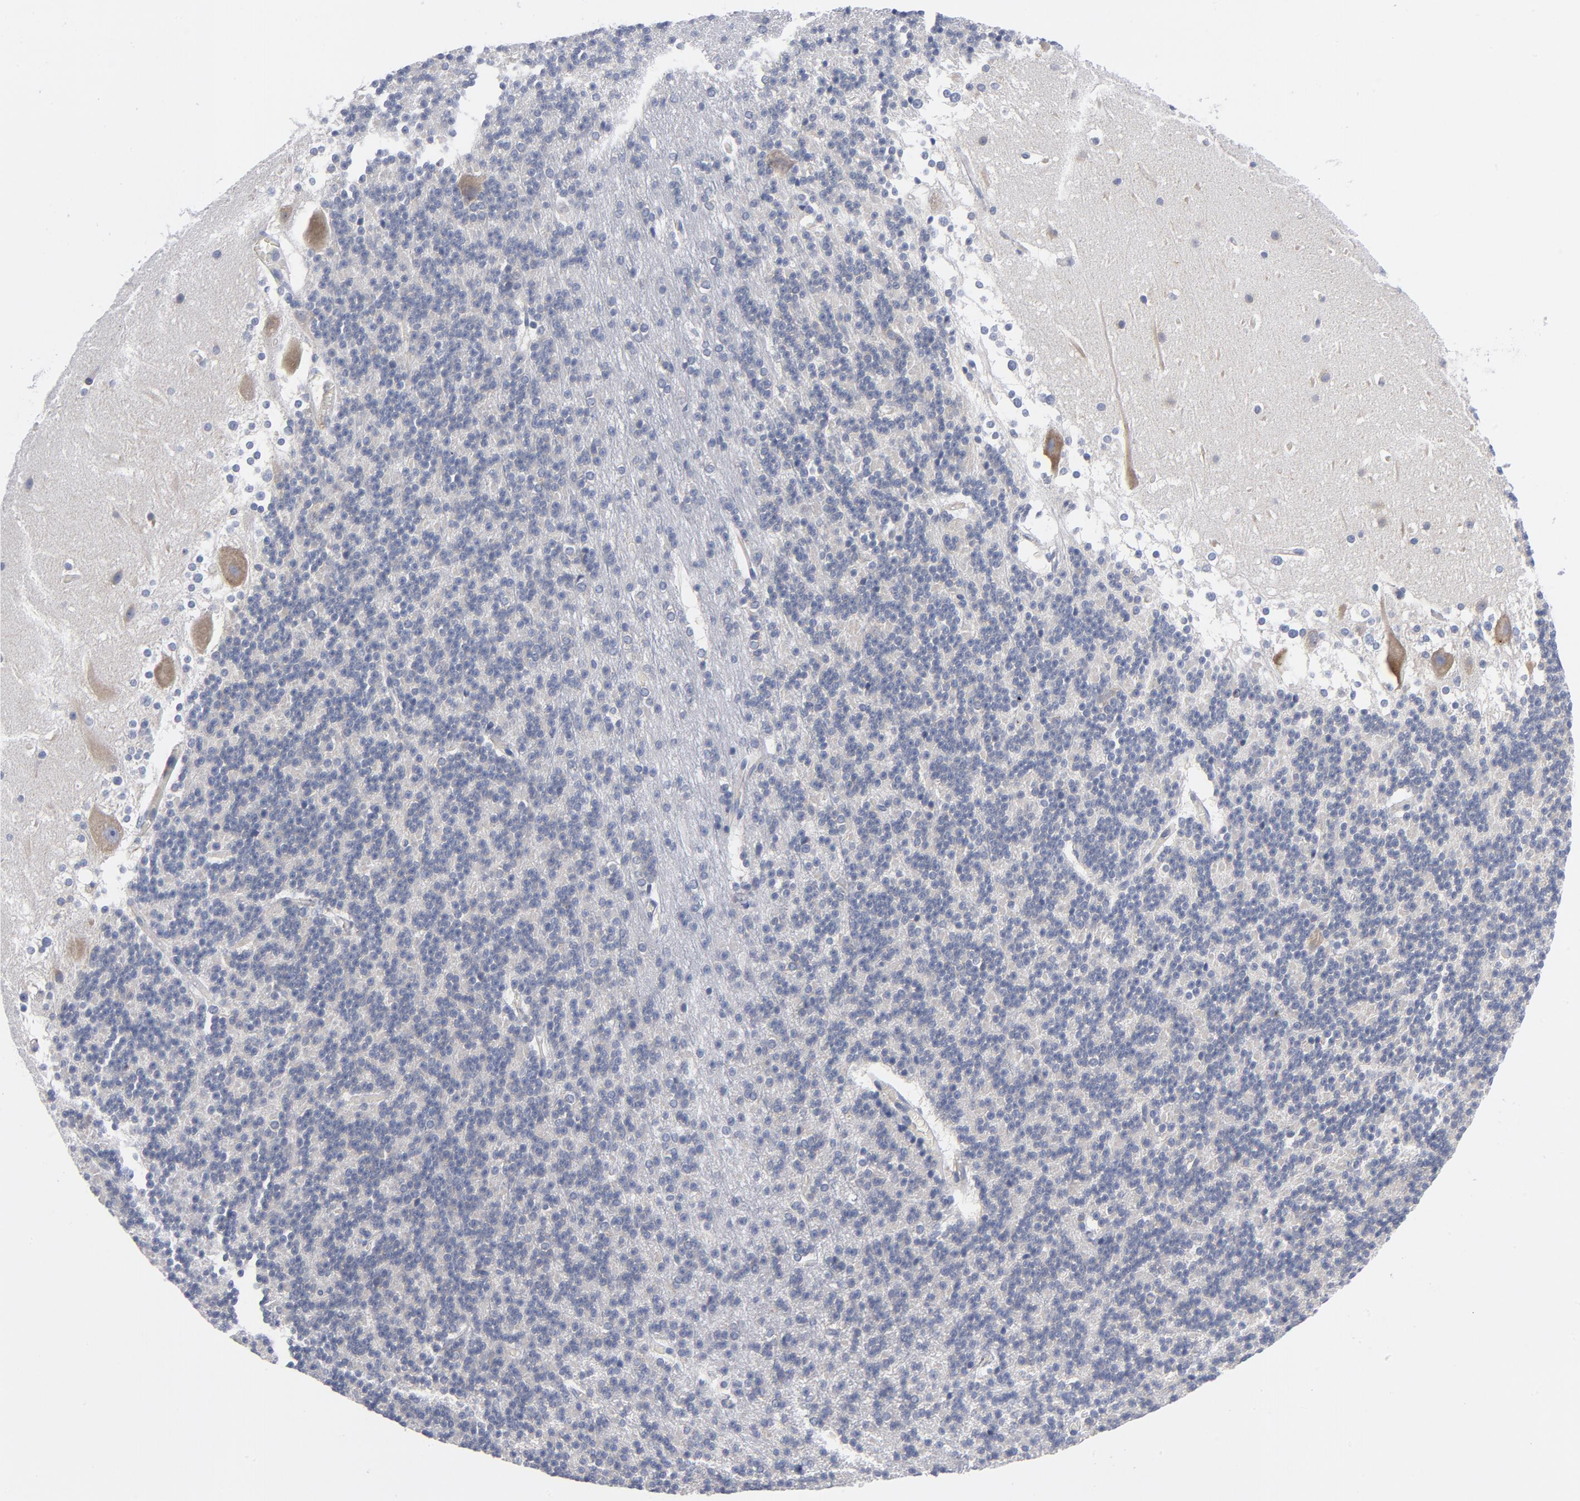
{"staining": {"intensity": "negative", "quantity": "none", "location": "none"}, "tissue": "cerebellum", "cell_type": "Cells in granular layer", "image_type": "normal", "snomed": [{"axis": "morphology", "description": "Normal tissue, NOS"}, {"axis": "topography", "description": "Cerebellum"}], "caption": "Immunohistochemistry photomicrograph of unremarkable cerebellum: cerebellum stained with DAB (3,3'-diaminobenzidine) demonstrates no significant protein positivity in cells in granular layer.", "gene": "CD86", "patient": {"sex": "female", "age": 19}}